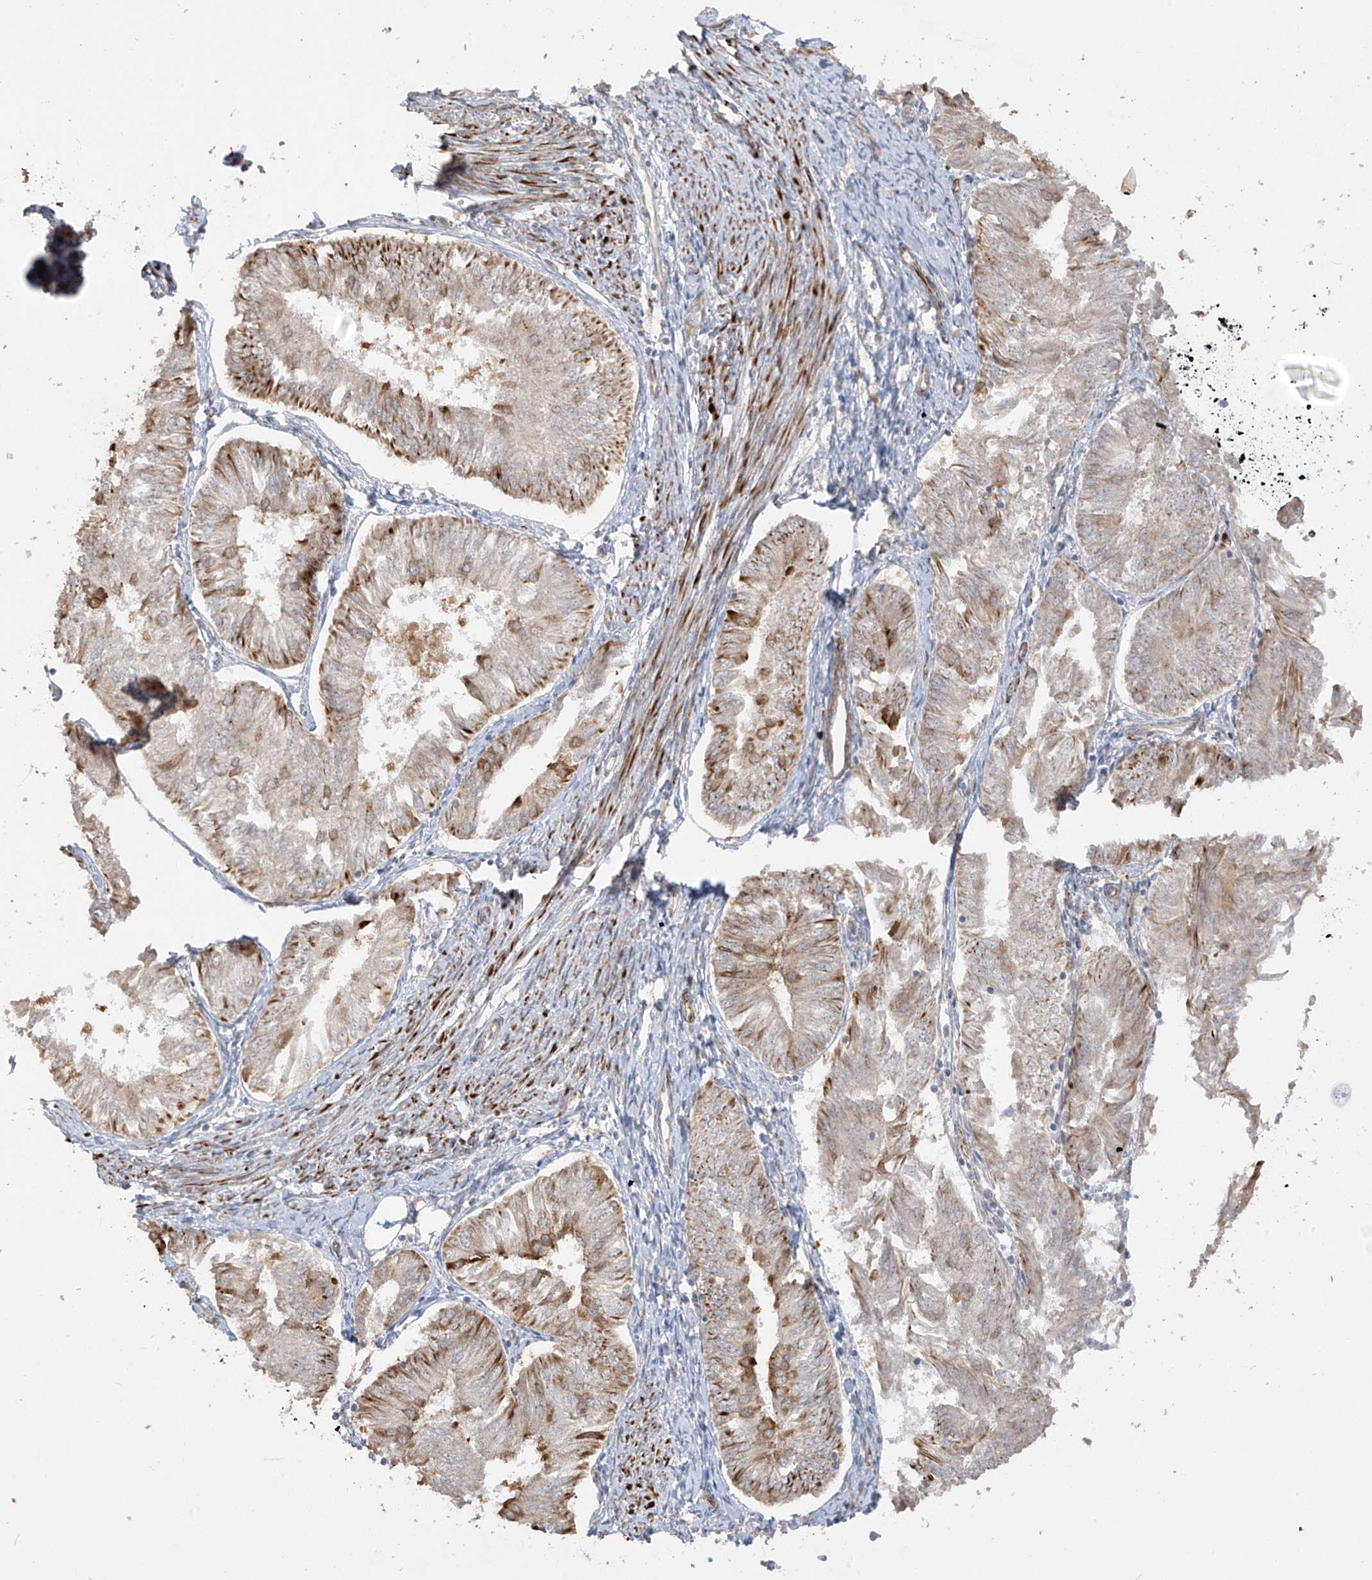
{"staining": {"intensity": "moderate", "quantity": "25%-75%", "location": "cytoplasmic/membranous"}, "tissue": "endometrial cancer", "cell_type": "Tumor cells", "image_type": "cancer", "snomed": [{"axis": "morphology", "description": "Adenocarcinoma, NOS"}, {"axis": "topography", "description": "Endometrium"}], "caption": "Immunohistochemical staining of endometrial cancer (adenocarcinoma) displays medium levels of moderate cytoplasmic/membranous positivity in about 25%-75% of tumor cells. (Stains: DAB in brown, nuclei in blue, Microscopy: brightfield microscopy at high magnification).", "gene": "DCDC2", "patient": {"sex": "female", "age": 58}}